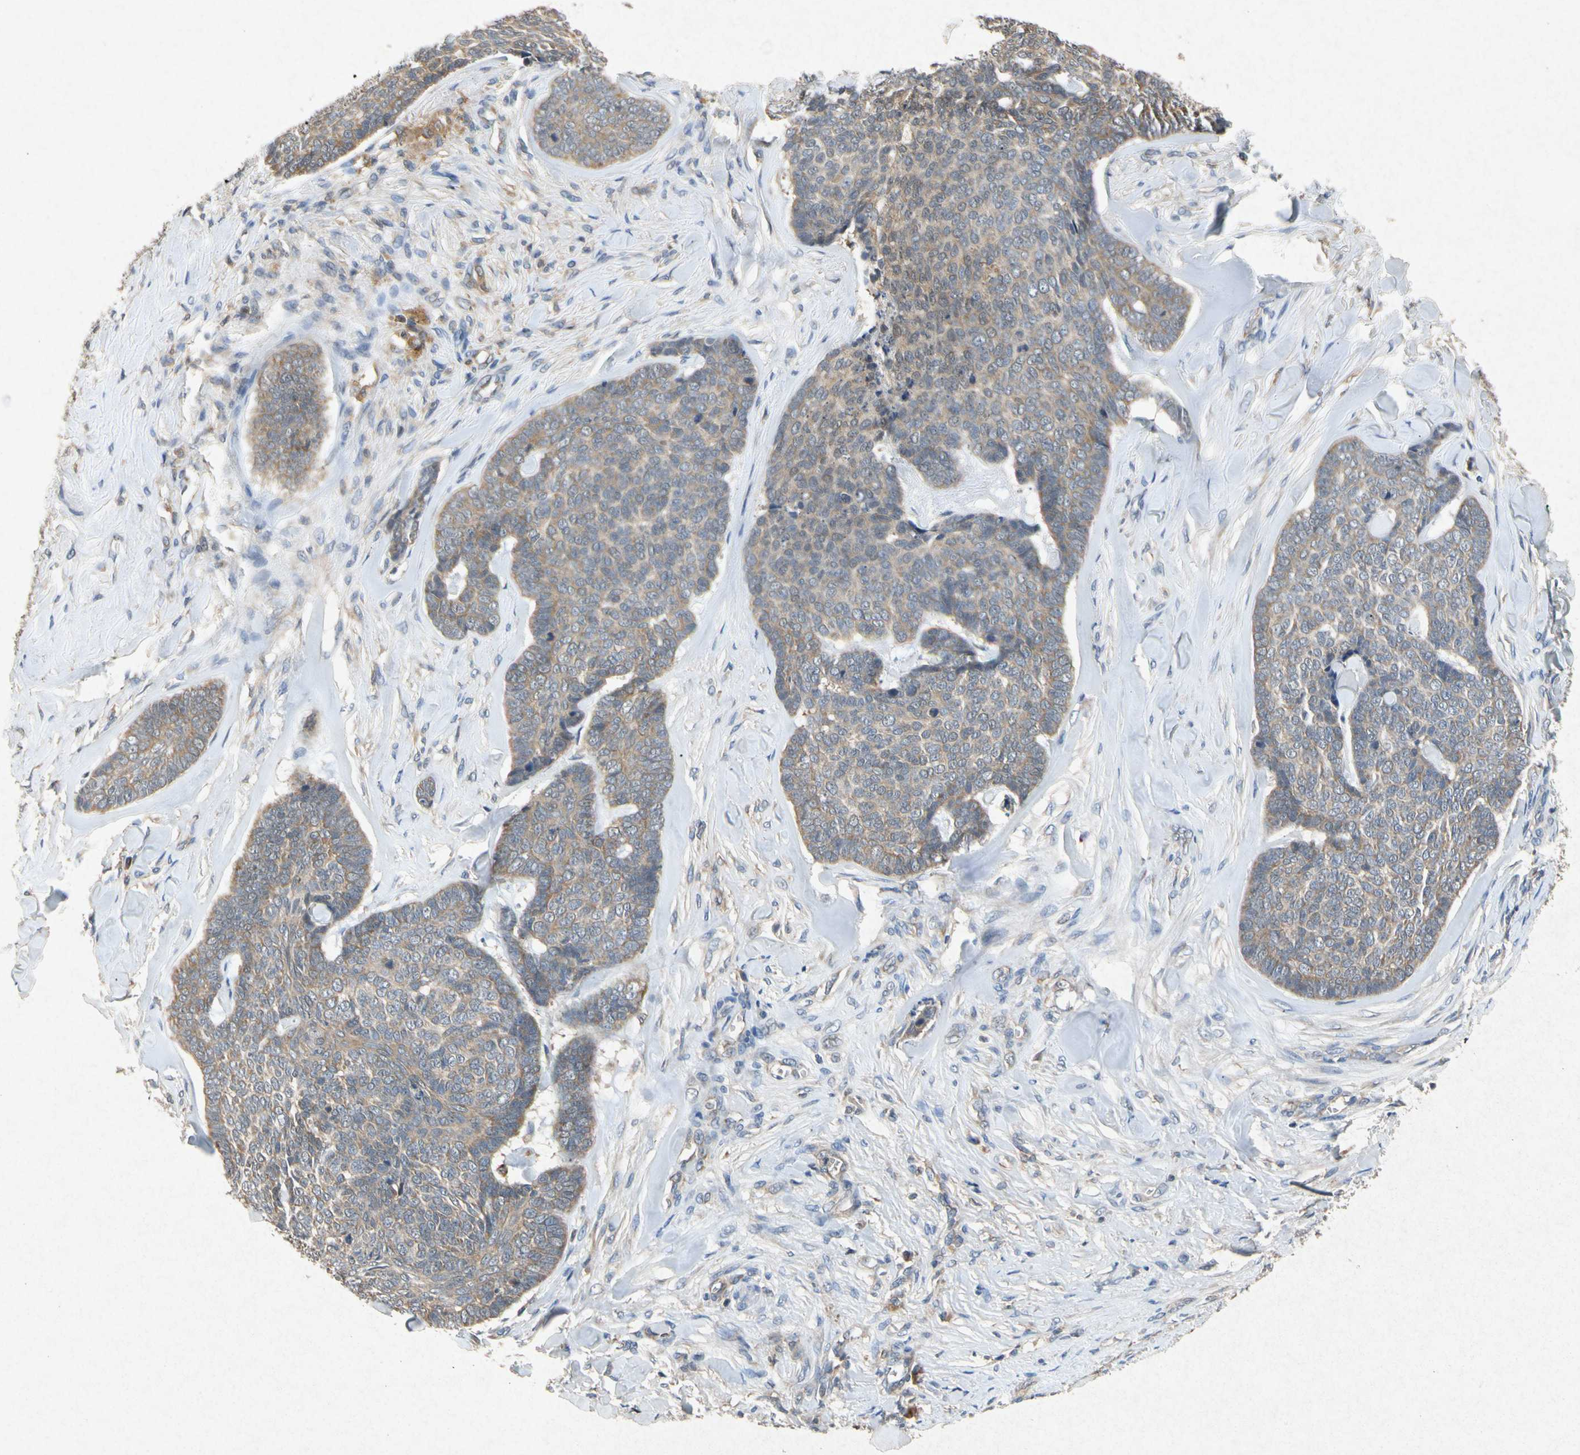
{"staining": {"intensity": "weak", "quantity": ">75%", "location": "cytoplasmic/membranous"}, "tissue": "skin cancer", "cell_type": "Tumor cells", "image_type": "cancer", "snomed": [{"axis": "morphology", "description": "Basal cell carcinoma"}, {"axis": "topography", "description": "Skin"}], "caption": "The histopathology image shows immunohistochemical staining of skin cancer. There is weak cytoplasmic/membranous expression is seen in about >75% of tumor cells. Using DAB (3,3'-diaminobenzidine) (brown) and hematoxylin (blue) stains, captured at high magnification using brightfield microscopy.", "gene": "RPS6KA1", "patient": {"sex": "male", "age": 84}}